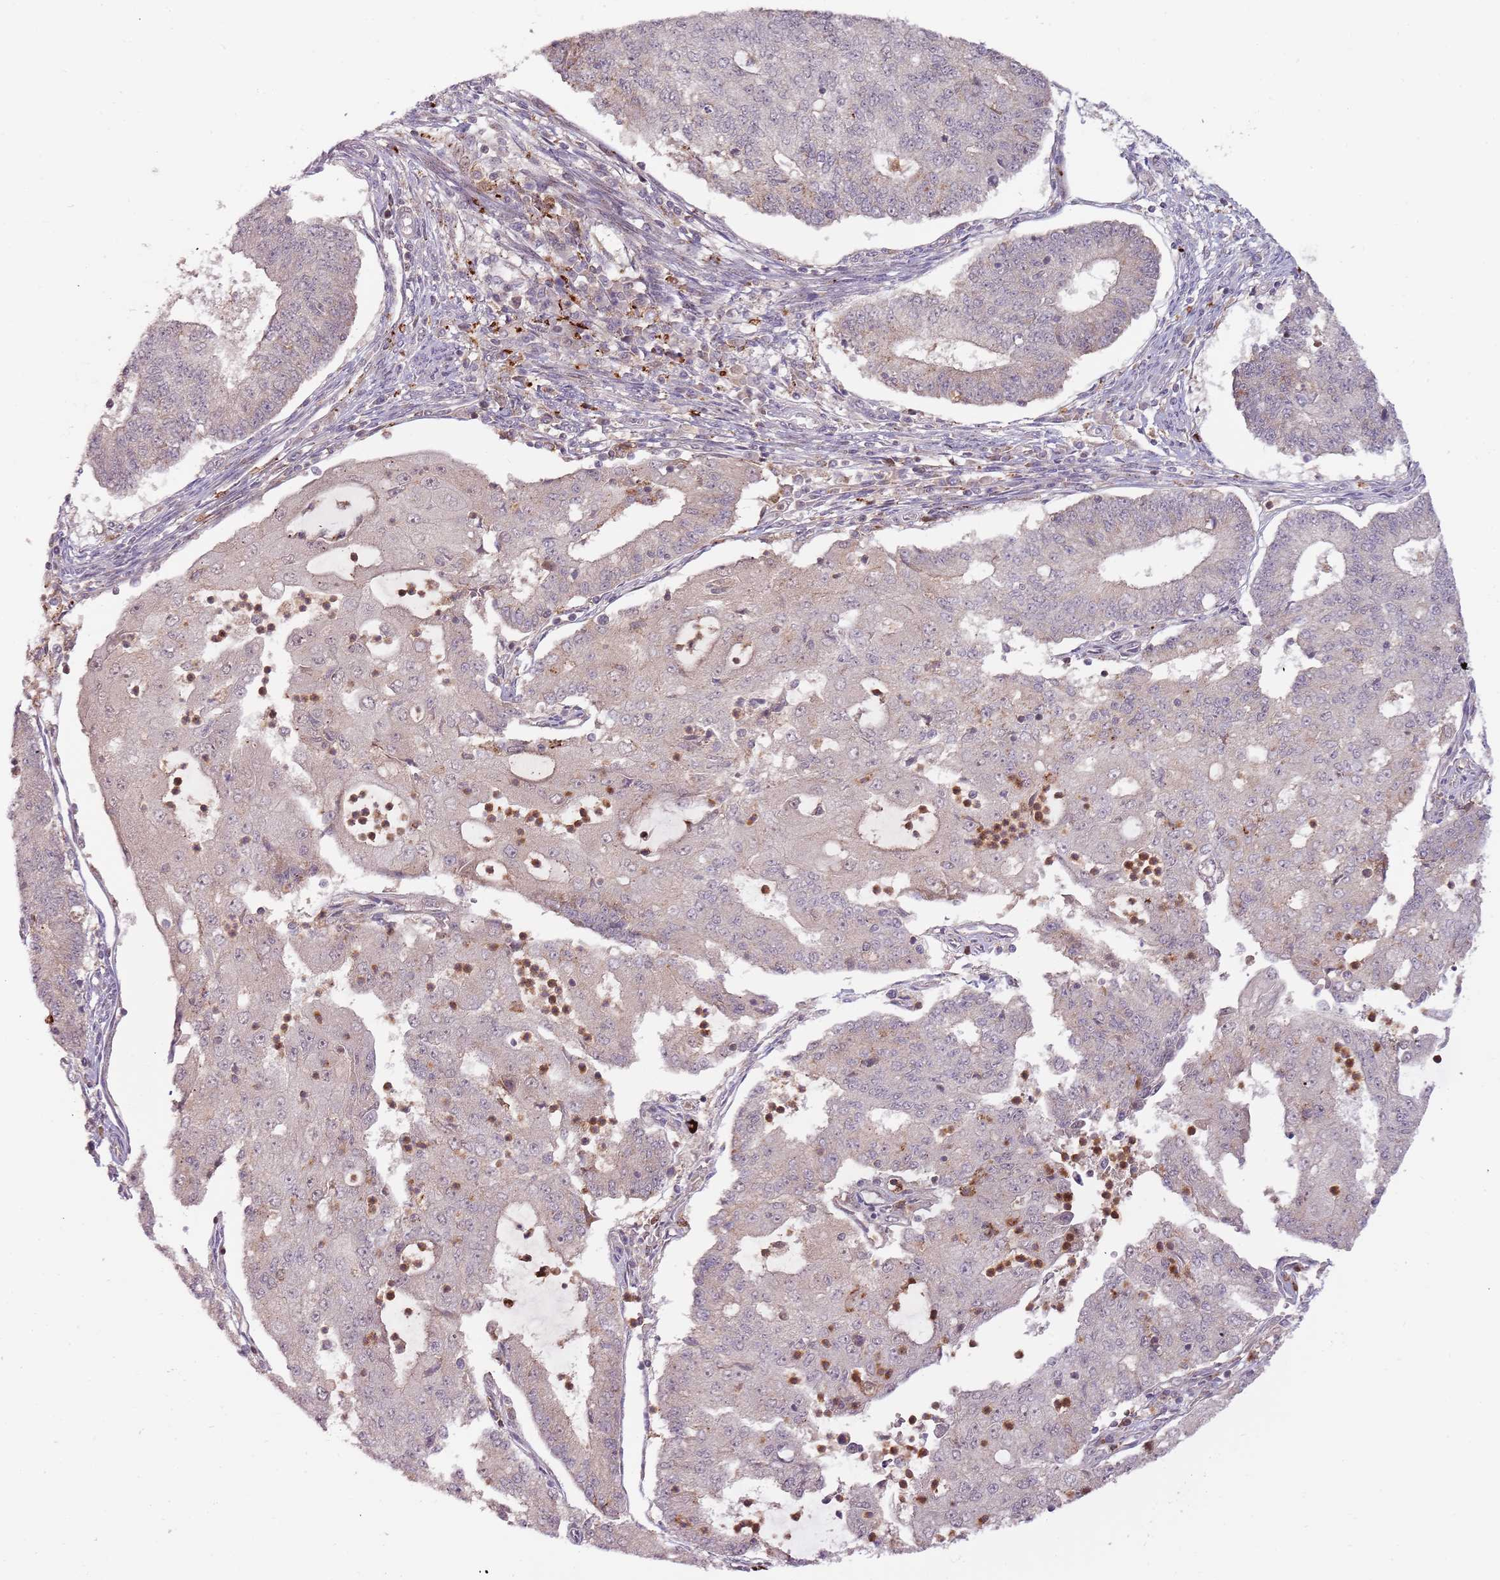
{"staining": {"intensity": "negative", "quantity": "none", "location": "none"}, "tissue": "endometrial cancer", "cell_type": "Tumor cells", "image_type": "cancer", "snomed": [{"axis": "morphology", "description": "Adenocarcinoma, NOS"}, {"axis": "topography", "description": "Endometrium"}], "caption": "The photomicrograph demonstrates no significant staining in tumor cells of endometrial cancer (adenocarcinoma).", "gene": "ULK3", "patient": {"sex": "female", "age": 56}}